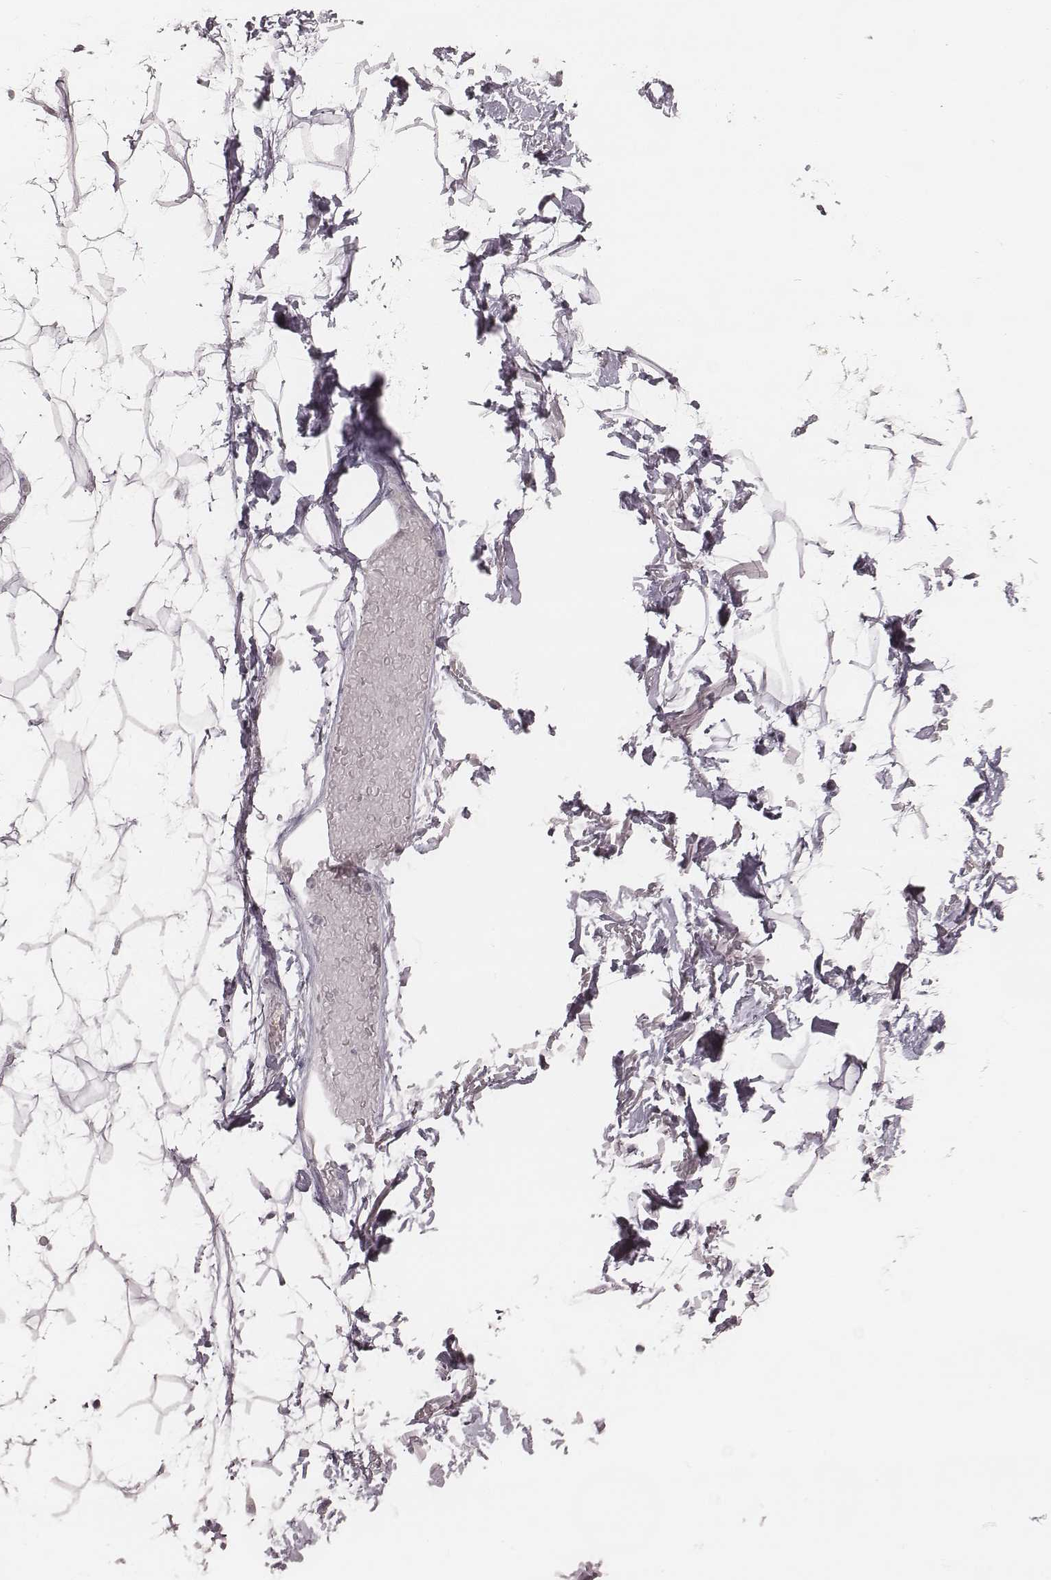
{"staining": {"intensity": "negative", "quantity": "none", "location": "none"}, "tissue": "adipose tissue", "cell_type": "Adipocytes", "image_type": "normal", "snomed": [{"axis": "morphology", "description": "Normal tissue, NOS"}, {"axis": "topography", "description": "Anal"}, {"axis": "topography", "description": "Peripheral nerve tissue"}], "caption": "A high-resolution image shows immunohistochemistry (IHC) staining of unremarkable adipose tissue, which displays no significant staining in adipocytes.", "gene": "IQCG", "patient": {"sex": "male", "age": 78}}